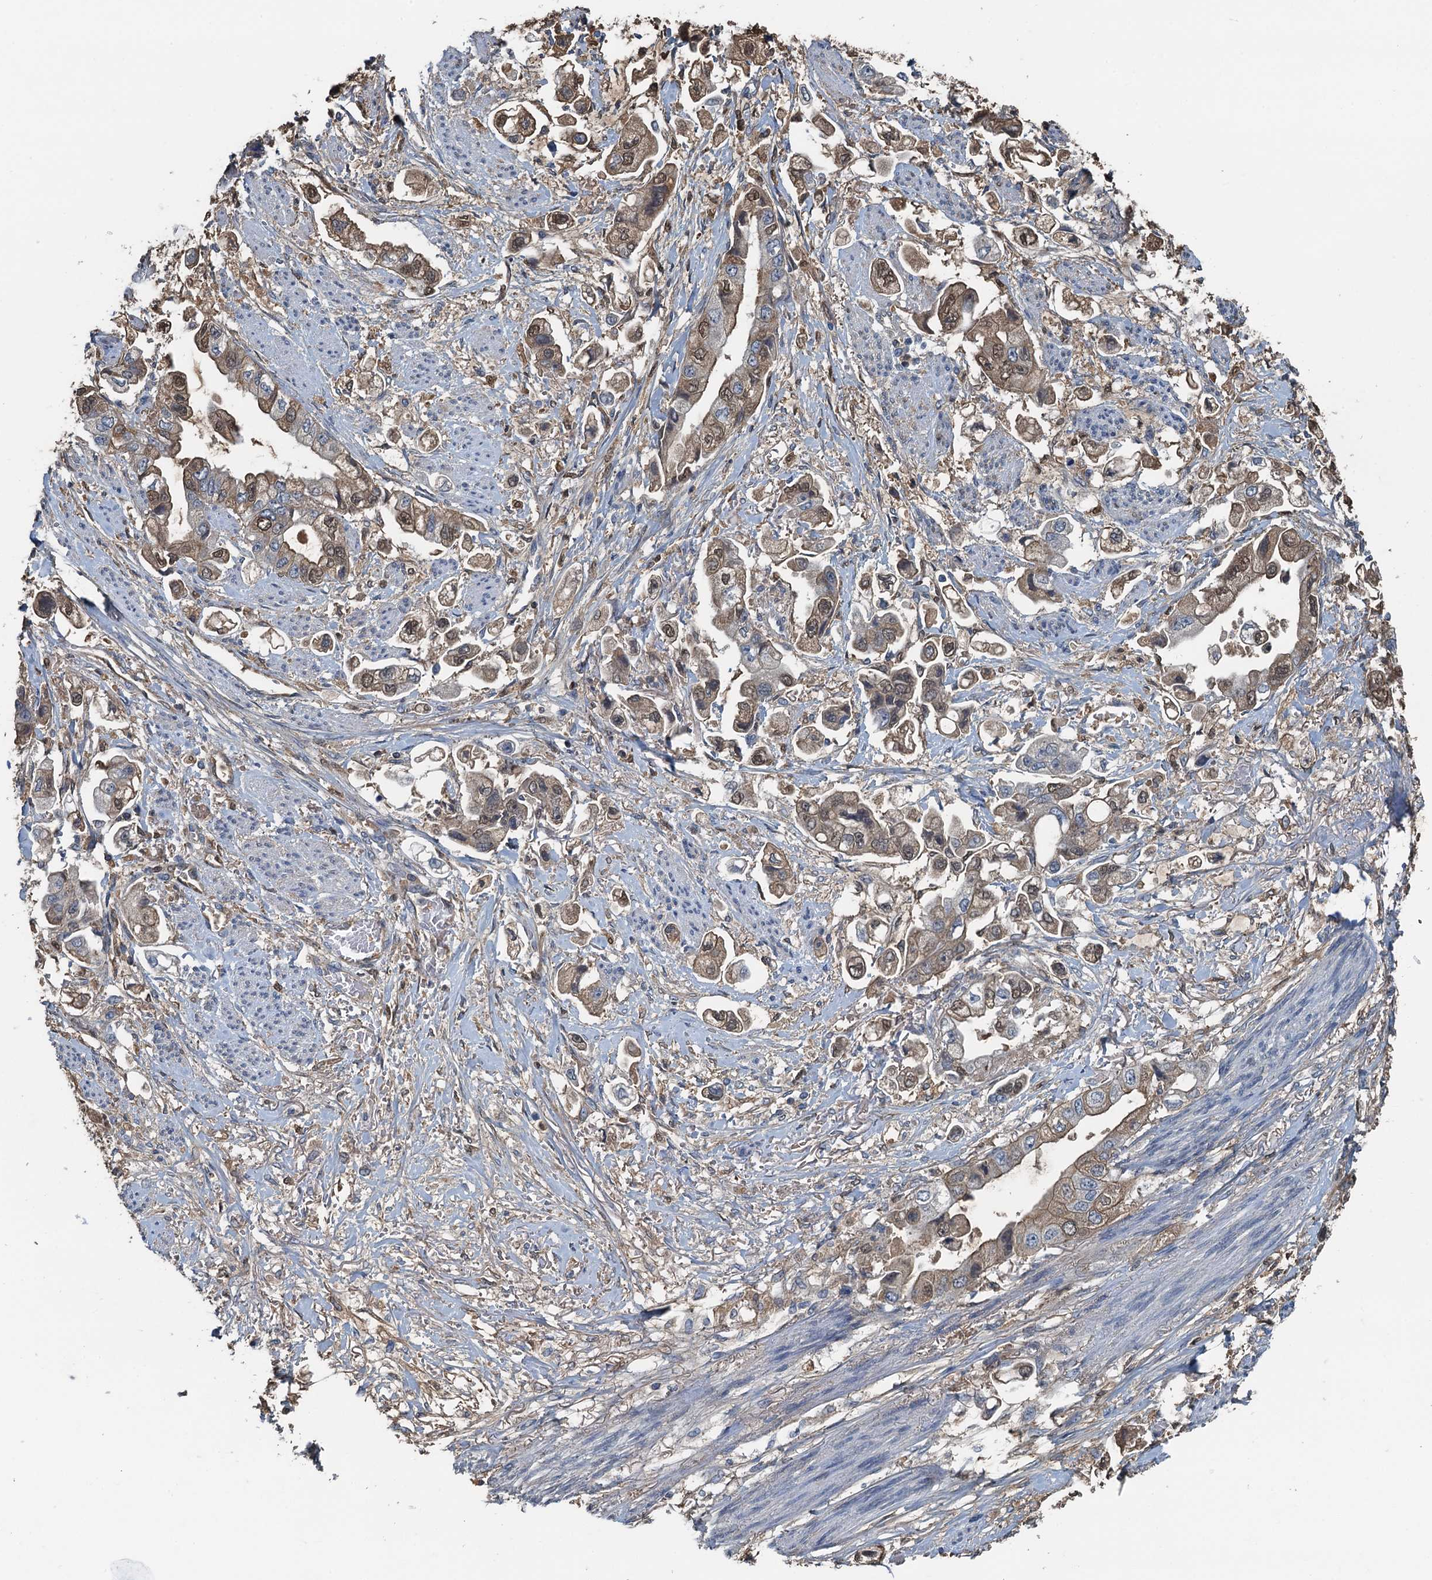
{"staining": {"intensity": "moderate", "quantity": ">75%", "location": "cytoplasmic/membranous"}, "tissue": "stomach cancer", "cell_type": "Tumor cells", "image_type": "cancer", "snomed": [{"axis": "morphology", "description": "Adenocarcinoma, NOS"}, {"axis": "topography", "description": "Stomach"}], "caption": "Immunohistochemical staining of human adenocarcinoma (stomach) shows moderate cytoplasmic/membranous protein expression in approximately >75% of tumor cells. Nuclei are stained in blue.", "gene": "LSM14B", "patient": {"sex": "male", "age": 62}}